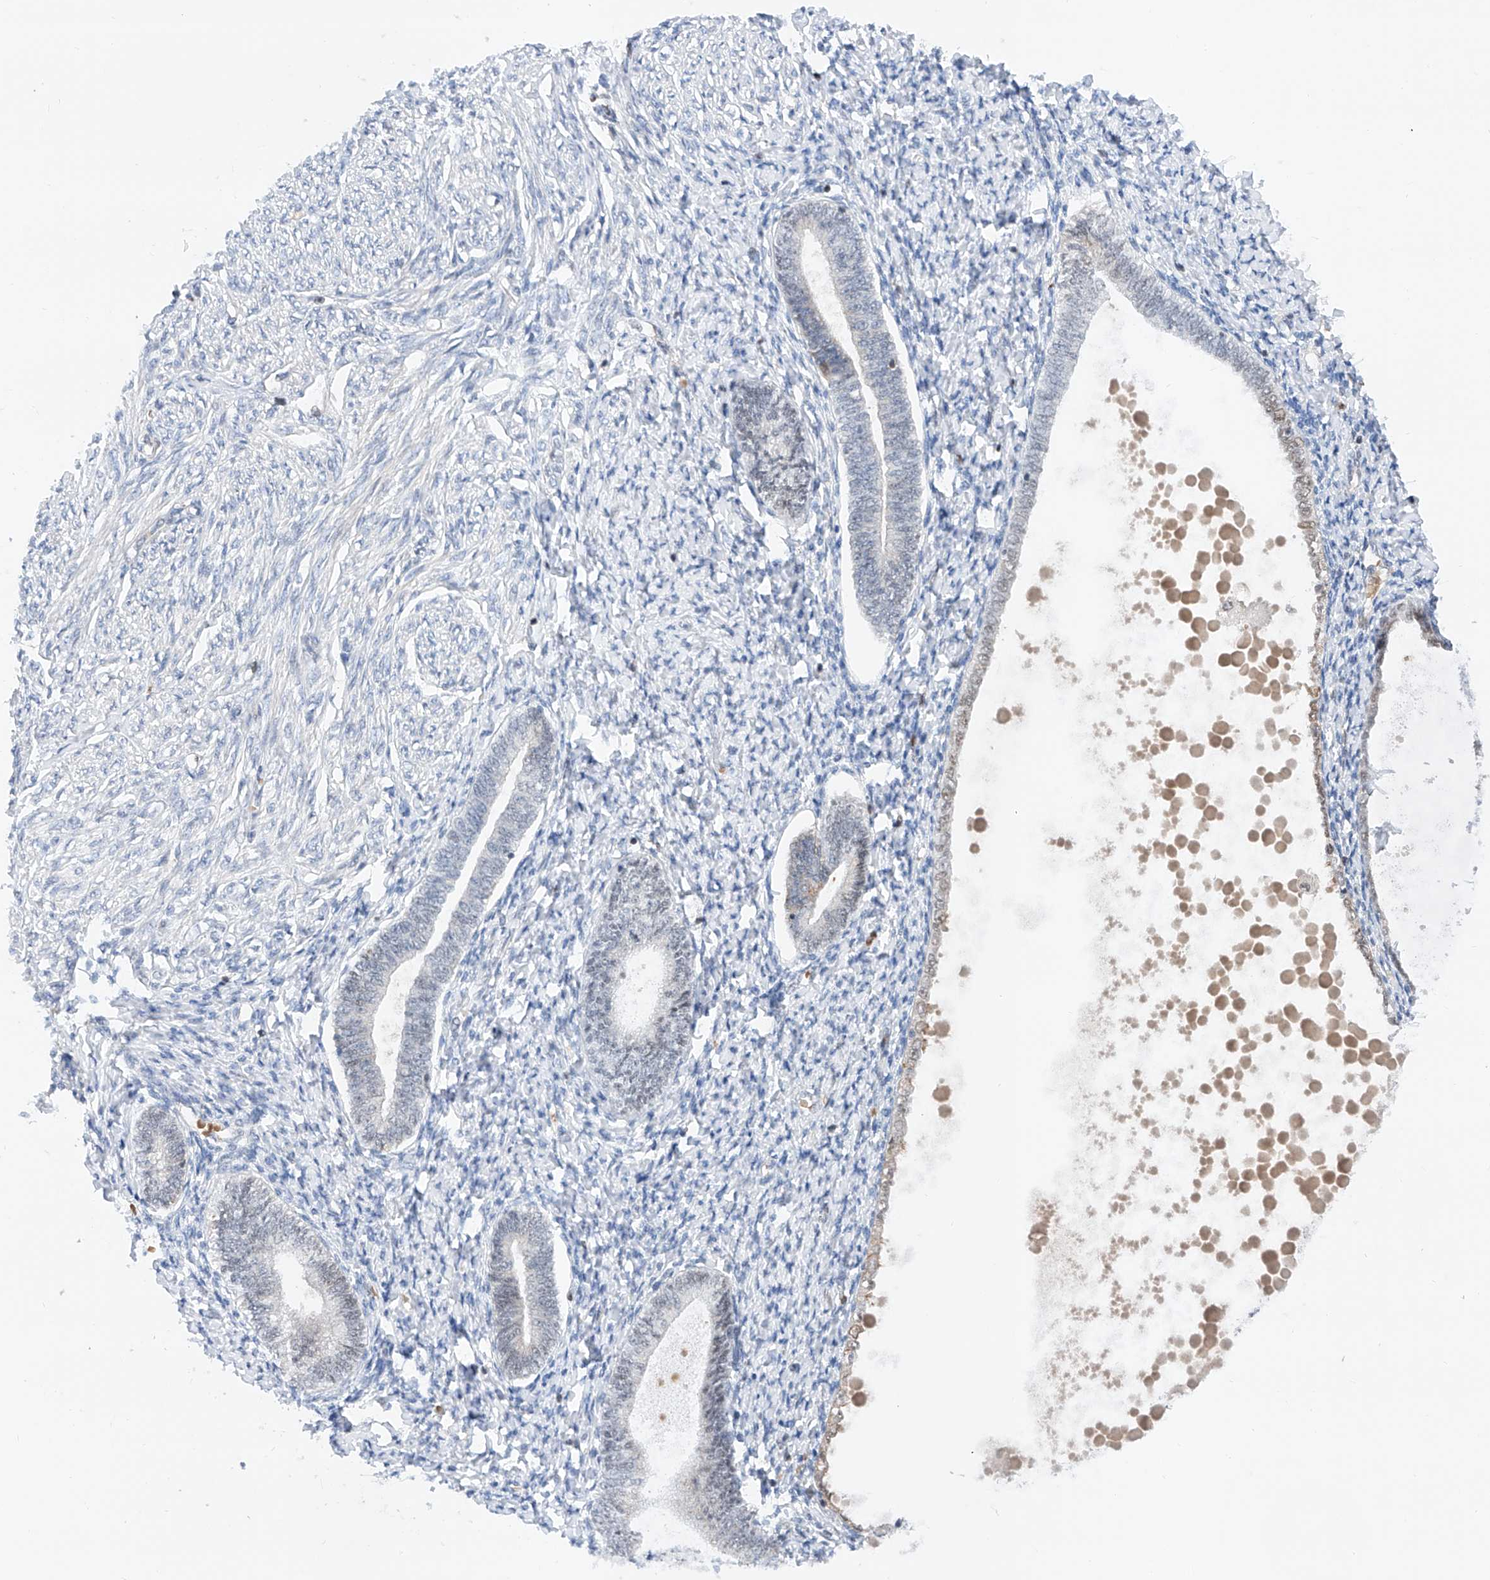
{"staining": {"intensity": "negative", "quantity": "none", "location": "none"}, "tissue": "endometrium", "cell_type": "Cells in endometrial stroma", "image_type": "normal", "snomed": [{"axis": "morphology", "description": "Normal tissue, NOS"}, {"axis": "topography", "description": "Endometrium"}], "caption": "Immunohistochemistry (IHC) photomicrograph of benign endometrium stained for a protein (brown), which demonstrates no expression in cells in endometrial stroma.", "gene": "SNRNP200", "patient": {"sex": "female", "age": 72}}